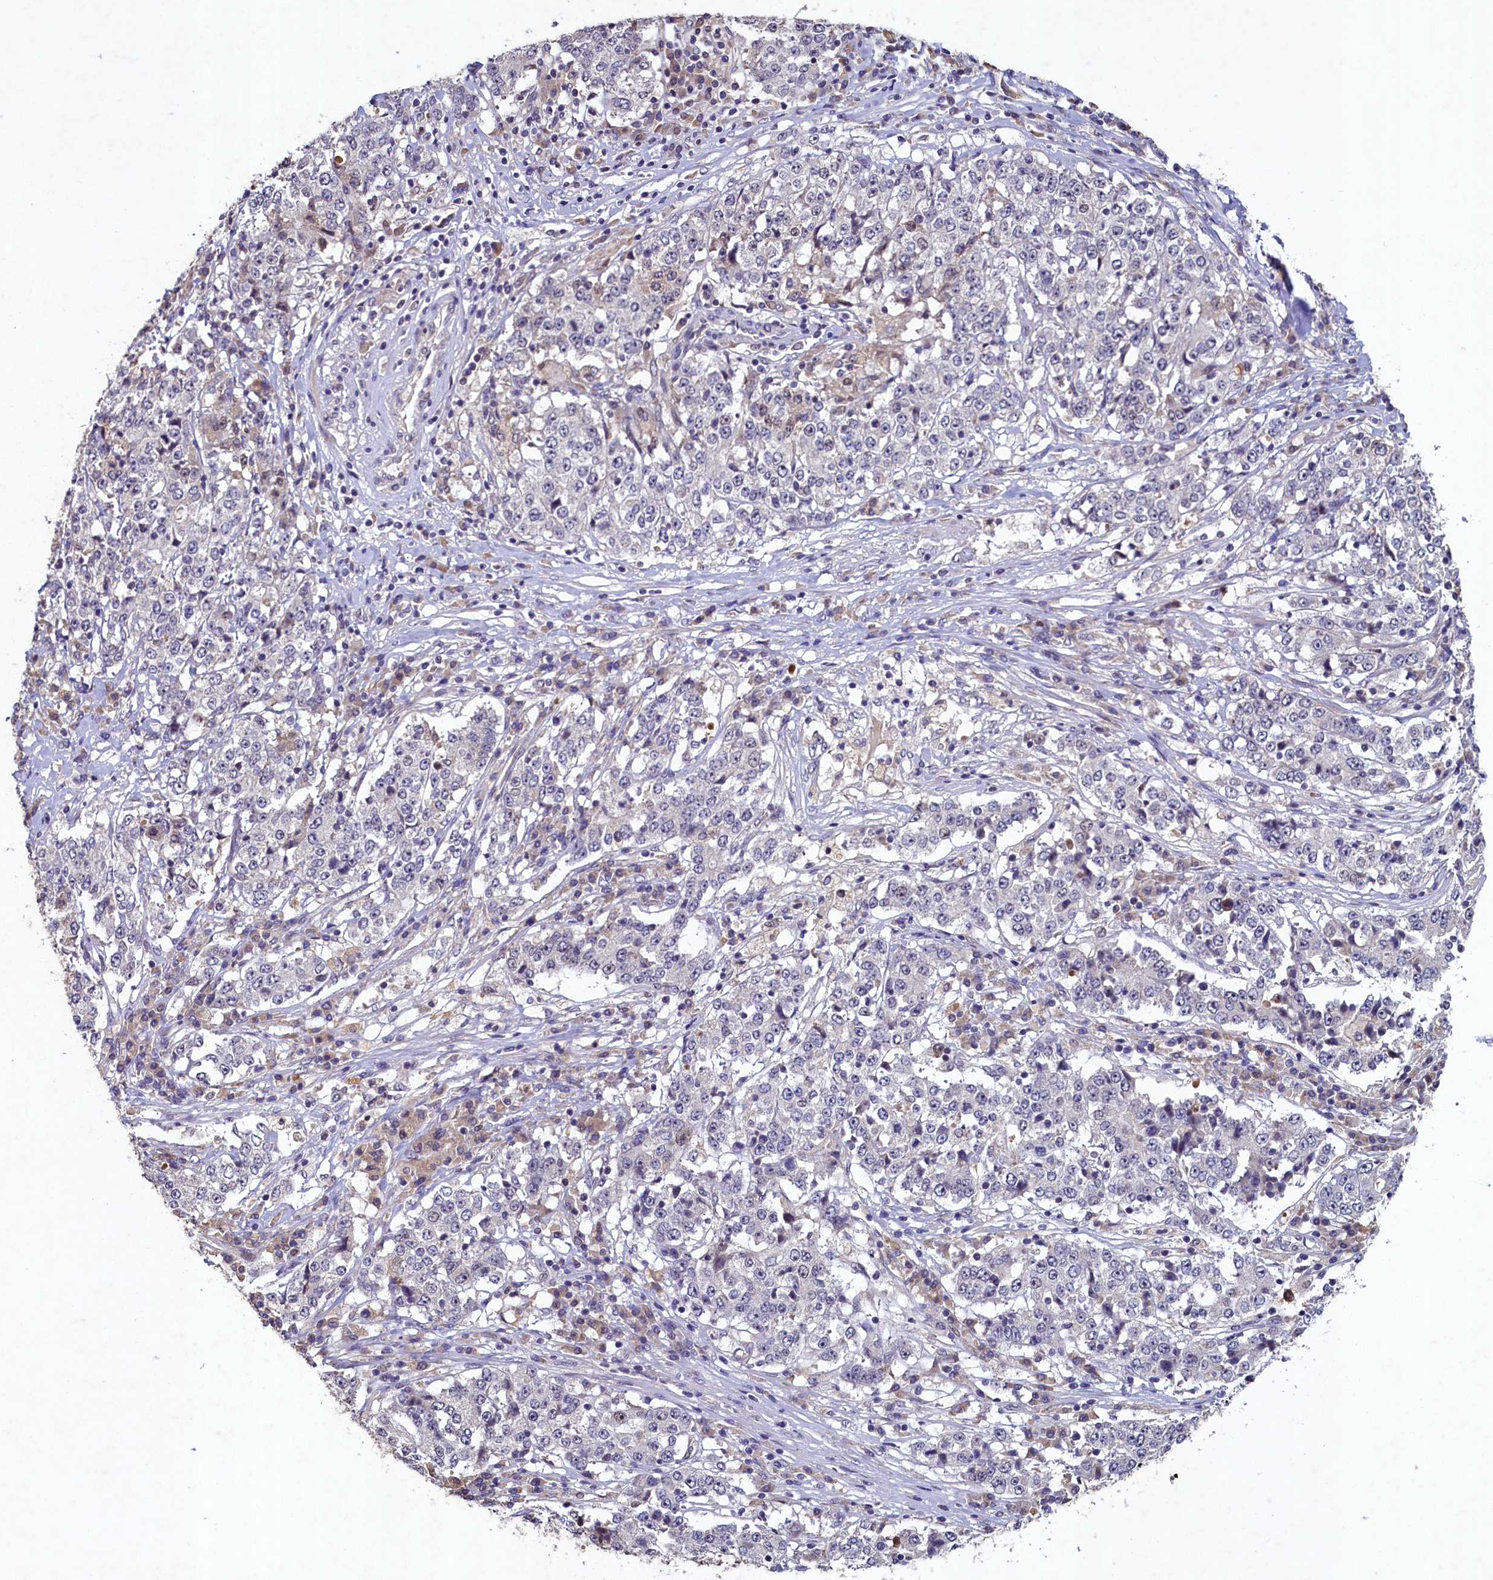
{"staining": {"intensity": "negative", "quantity": "none", "location": "none"}, "tissue": "stomach cancer", "cell_type": "Tumor cells", "image_type": "cancer", "snomed": [{"axis": "morphology", "description": "Adenocarcinoma, NOS"}, {"axis": "topography", "description": "Stomach"}], "caption": "The photomicrograph reveals no significant positivity in tumor cells of stomach adenocarcinoma.", "gene": "LATS2", "patient": {"sex": "male", "age": 59}}